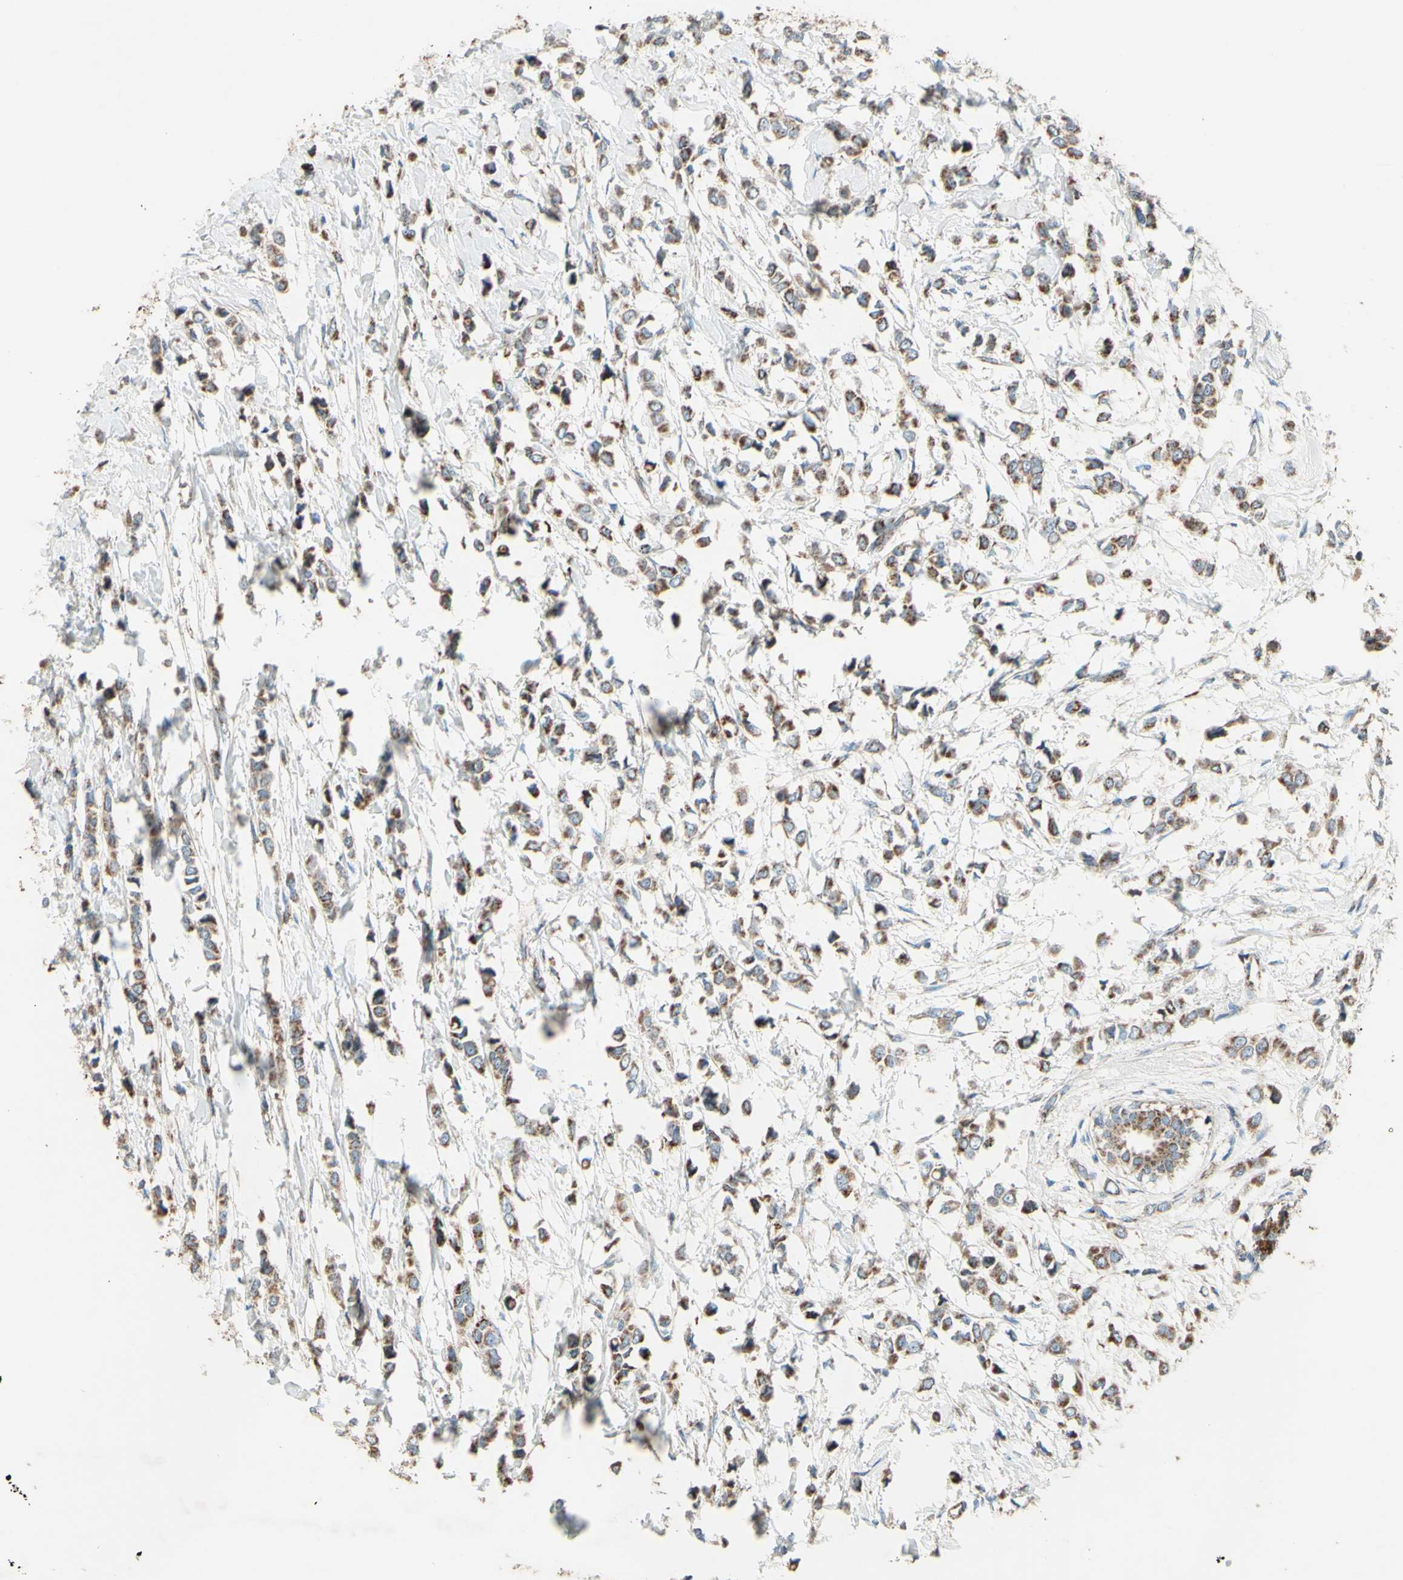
{"staining": {"intensity": "strong", "quantity": ">75%", "location": "cytoplasmic/membranous"}, "tissue": "breast cancer", "cell_type": "Tumor cells", "image_type": "cancer", "snomed": [{"axis": "morphology", "description": "Lobular carcinoma"}, {"axis": "topography", "description": "Breast"}], "caption": "Human breast cancer (lobular carcinoma) stained with a brown dye reveals strong cytoplasmic/membranous positive positivity in approximately >75% of tumor cells.", "gene": "RHOT1", "patient": {"sex": "female", "age": 51}}